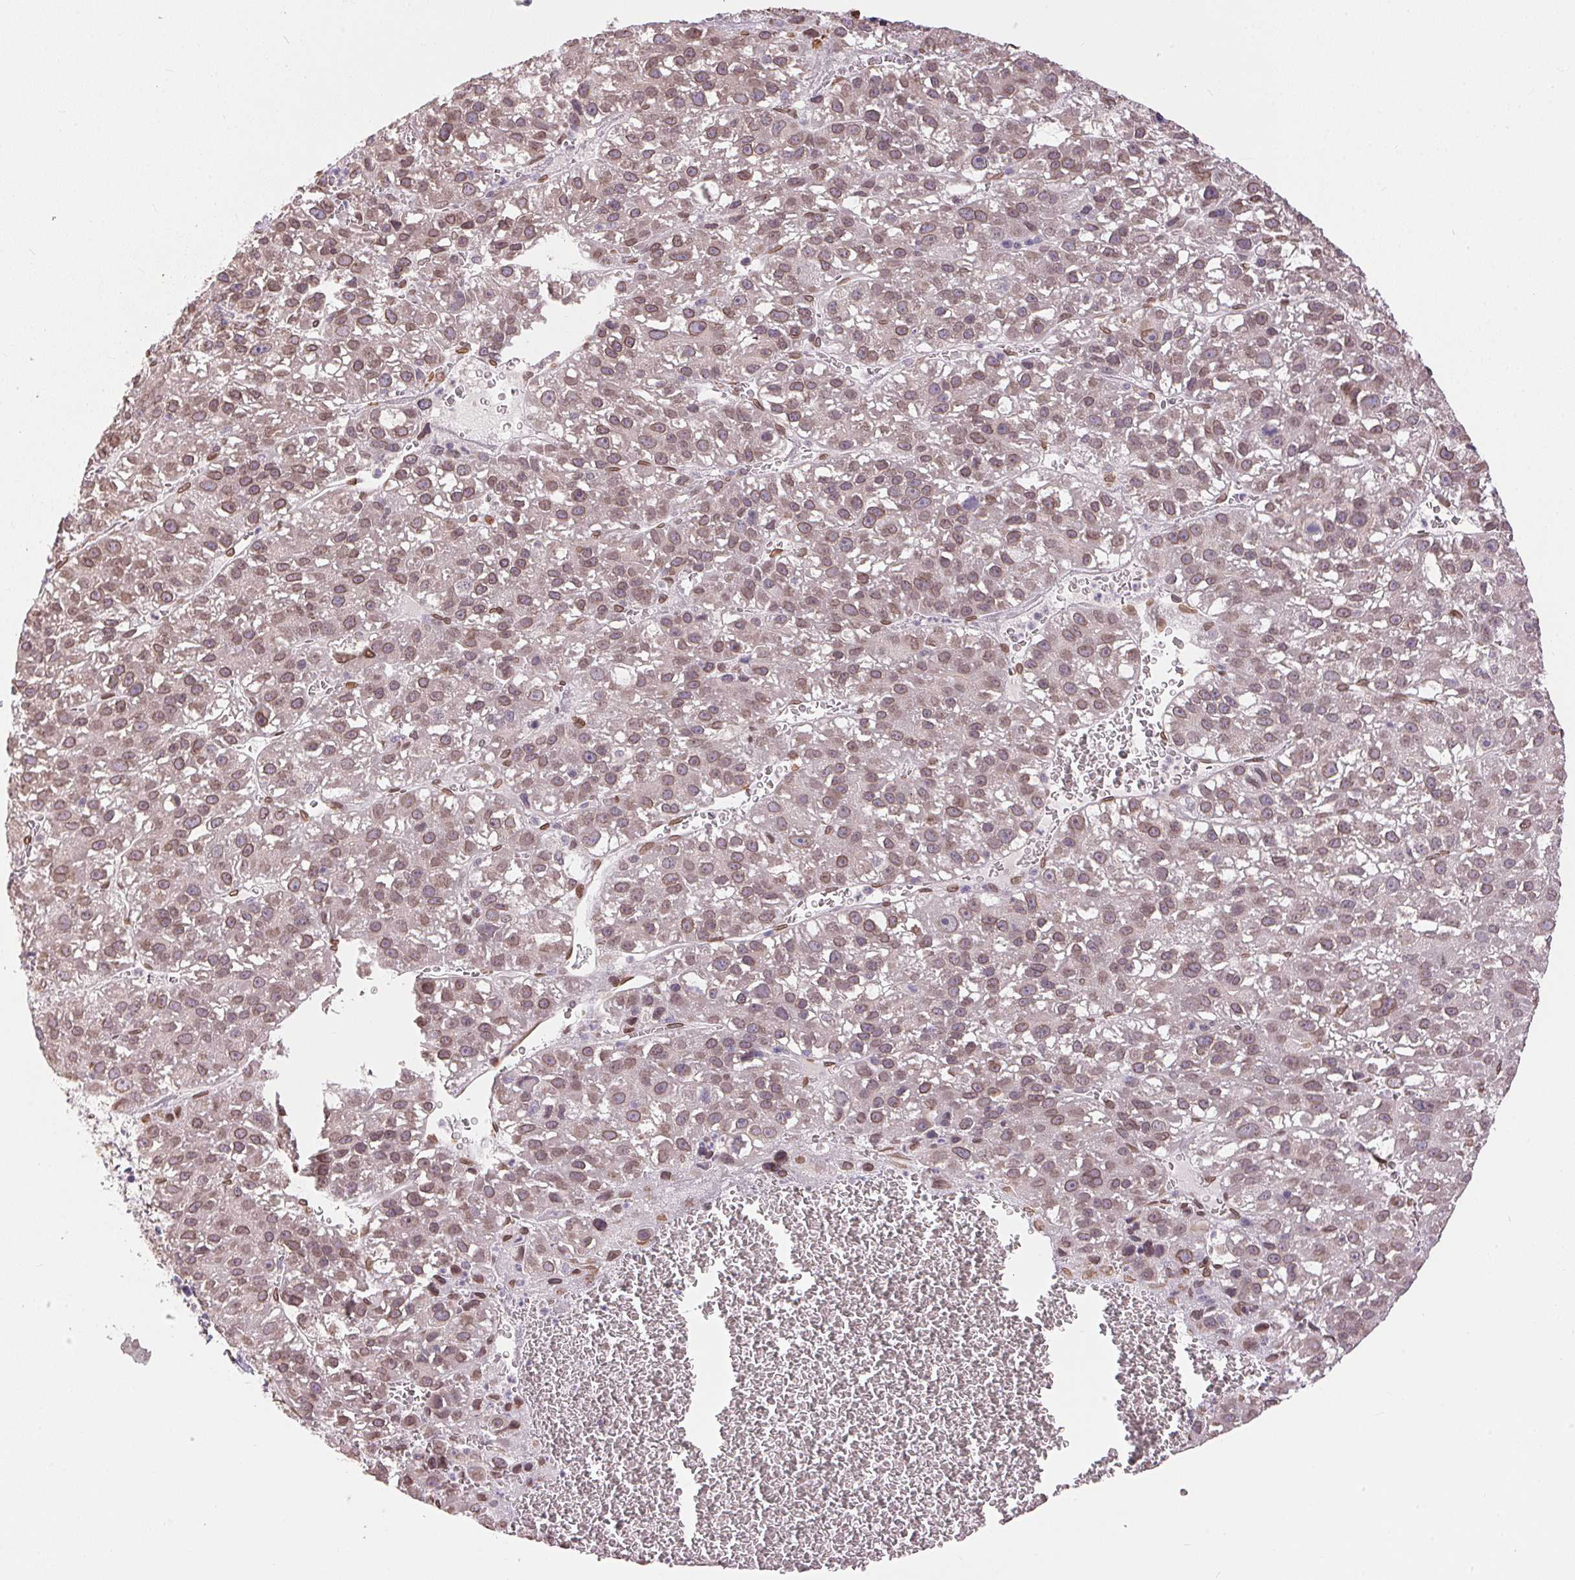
{"staining": {"intensity": "moderate", "quantity": ">75%", "location": "cytoplasmic/membranous,nuclear"}, "tissue": "liver cancer", "cell_type": "Tumor cells", "image_type": "cancer", "snomed": [{"axis": "morphology", "description": "Carcinoma, Hepatocellular, NOS"}, {"axis": "topography", "description": "Liver"}], "caption": "The image exhibits immunohistochemical staining of liver hepatocellular carcinoma. There is moderate cytoplasmic/membranous and nuclear staining is identified in approximately >75% of tumor cells. The staining is performed using DAB (3,3'-diaminobenzidine) brown chromogen to label protein expression. The nuclei are counter-stained blue using hematoxylin.", "gene": "TMEM175", "patient": {"sex": "female", "age": 70}}